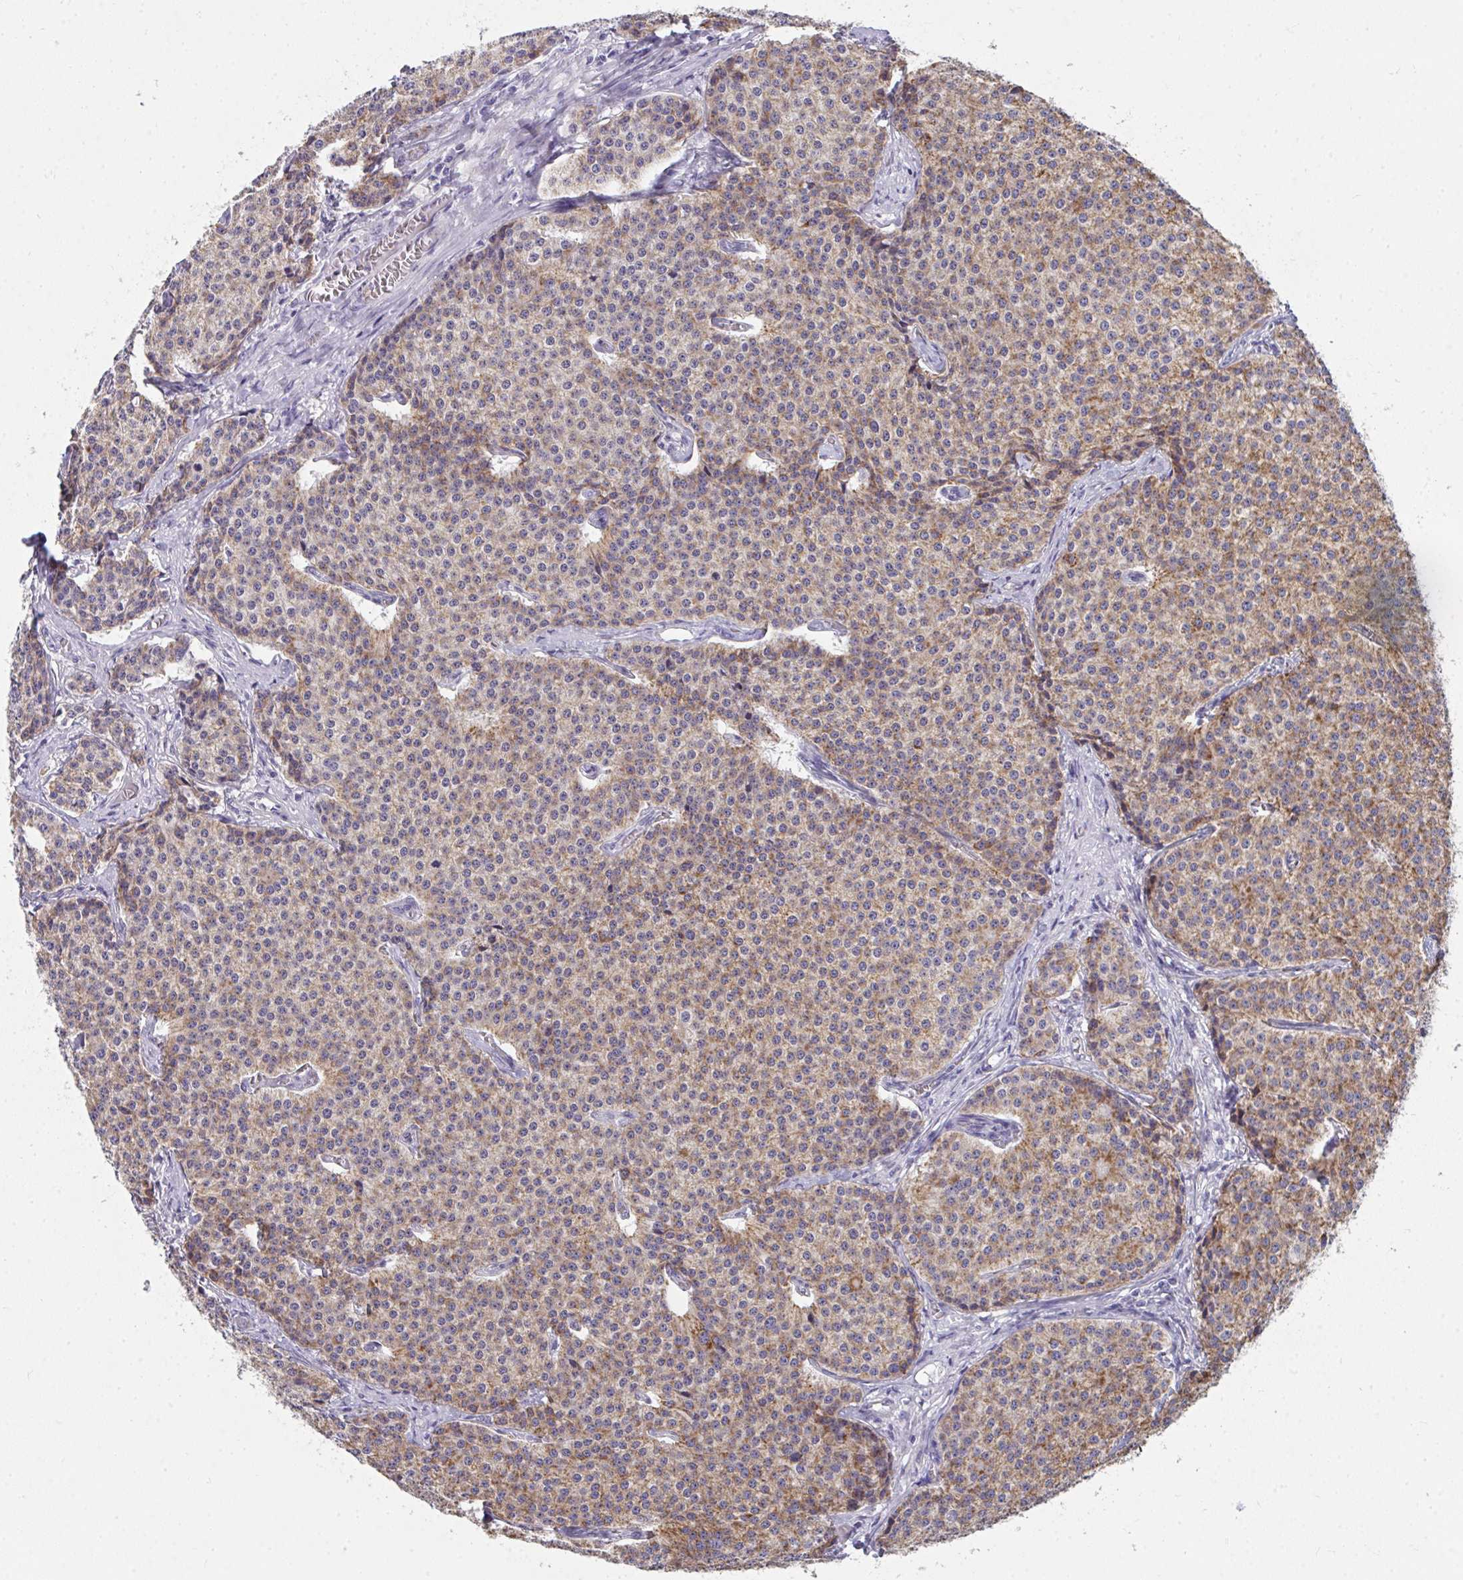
{"staining": {"intensity": "weak", "quantity": ">75%", "location": "cytoplasmic/membranous"}, "tissue": "carcinoid", "cell_type": "Tumor cells", "image_type": "cancer", "snomed": [{"axis": "morphology", "description": "Carcinoid, malignant, NOS"}, {"axis": "topography", "description": "Small intestine"}], "caption": "A histopathology image of human carcinoid stained for a protein demonstrates weak cytoplasmic/membranous brown staining in tumor cells. (DAB (3,3'-diaminobenzidine) IHC, brown staining for protein, blue staining for nuclei).", "gene": "COA5", "patient": {"sex": "female", "age": 64}}